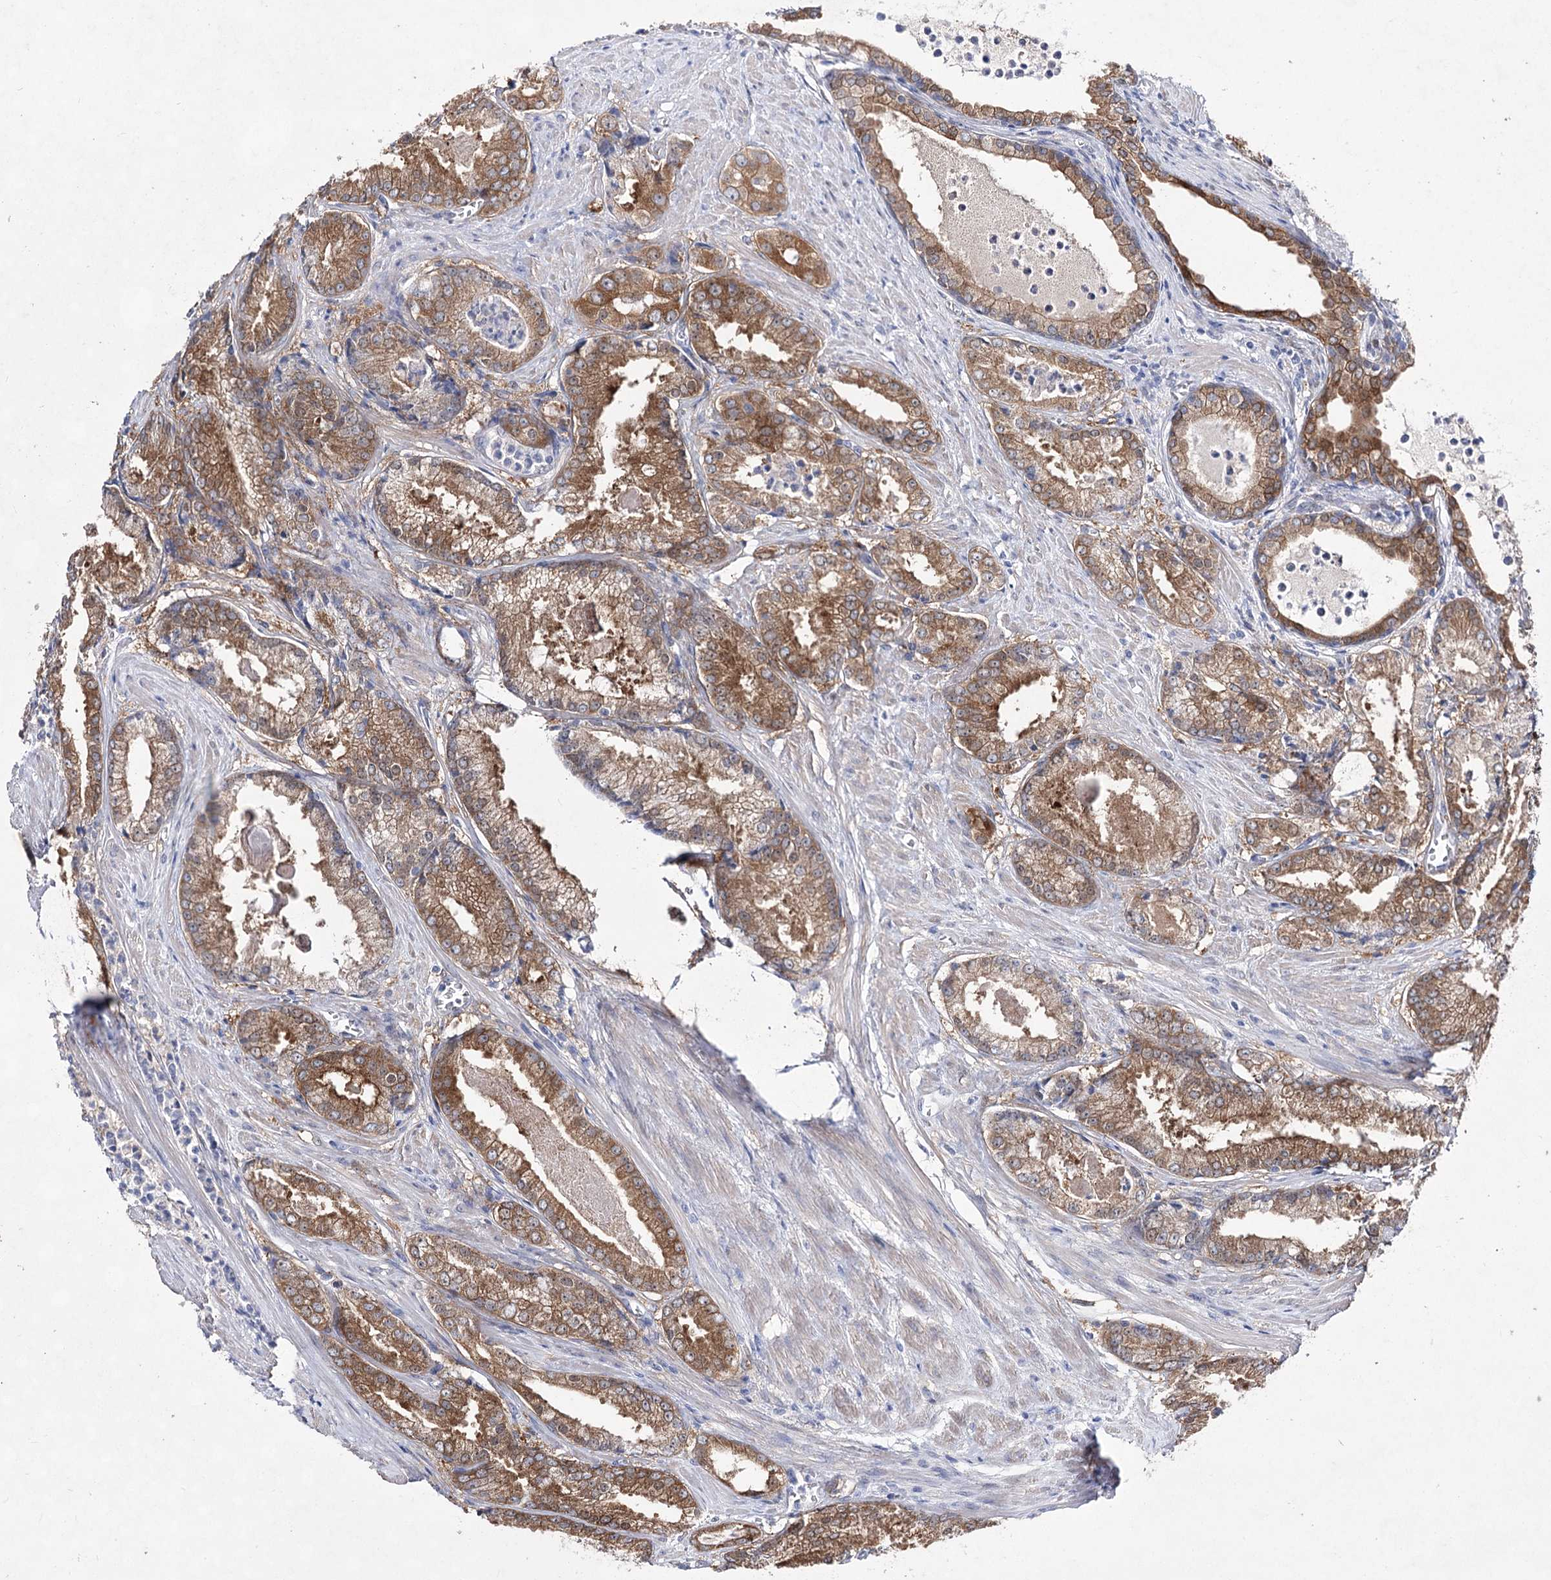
{"staining": {"intensity": "moderate", "quantity": ">75%", "location": "cytoplasmic/membranous"}, "tissue": "prostate cancer", "cell_type": "Tumor cells", "image_type": "cancer", "snomed": [{"axis": "morphology", "description": "Adenocarcinoma, Low grade"}, {"axis": "topography", "description": "Prostate"}], "caption": "About >75% of tumor cells in prostate cancer (low-grade adenocarcinoma) display moderate cytoplasmic/membranous protein expression as visualized by brown immunohistochemical staining.", "gene": "UGDH", "patient": {"sex": "male", "age": 54}}